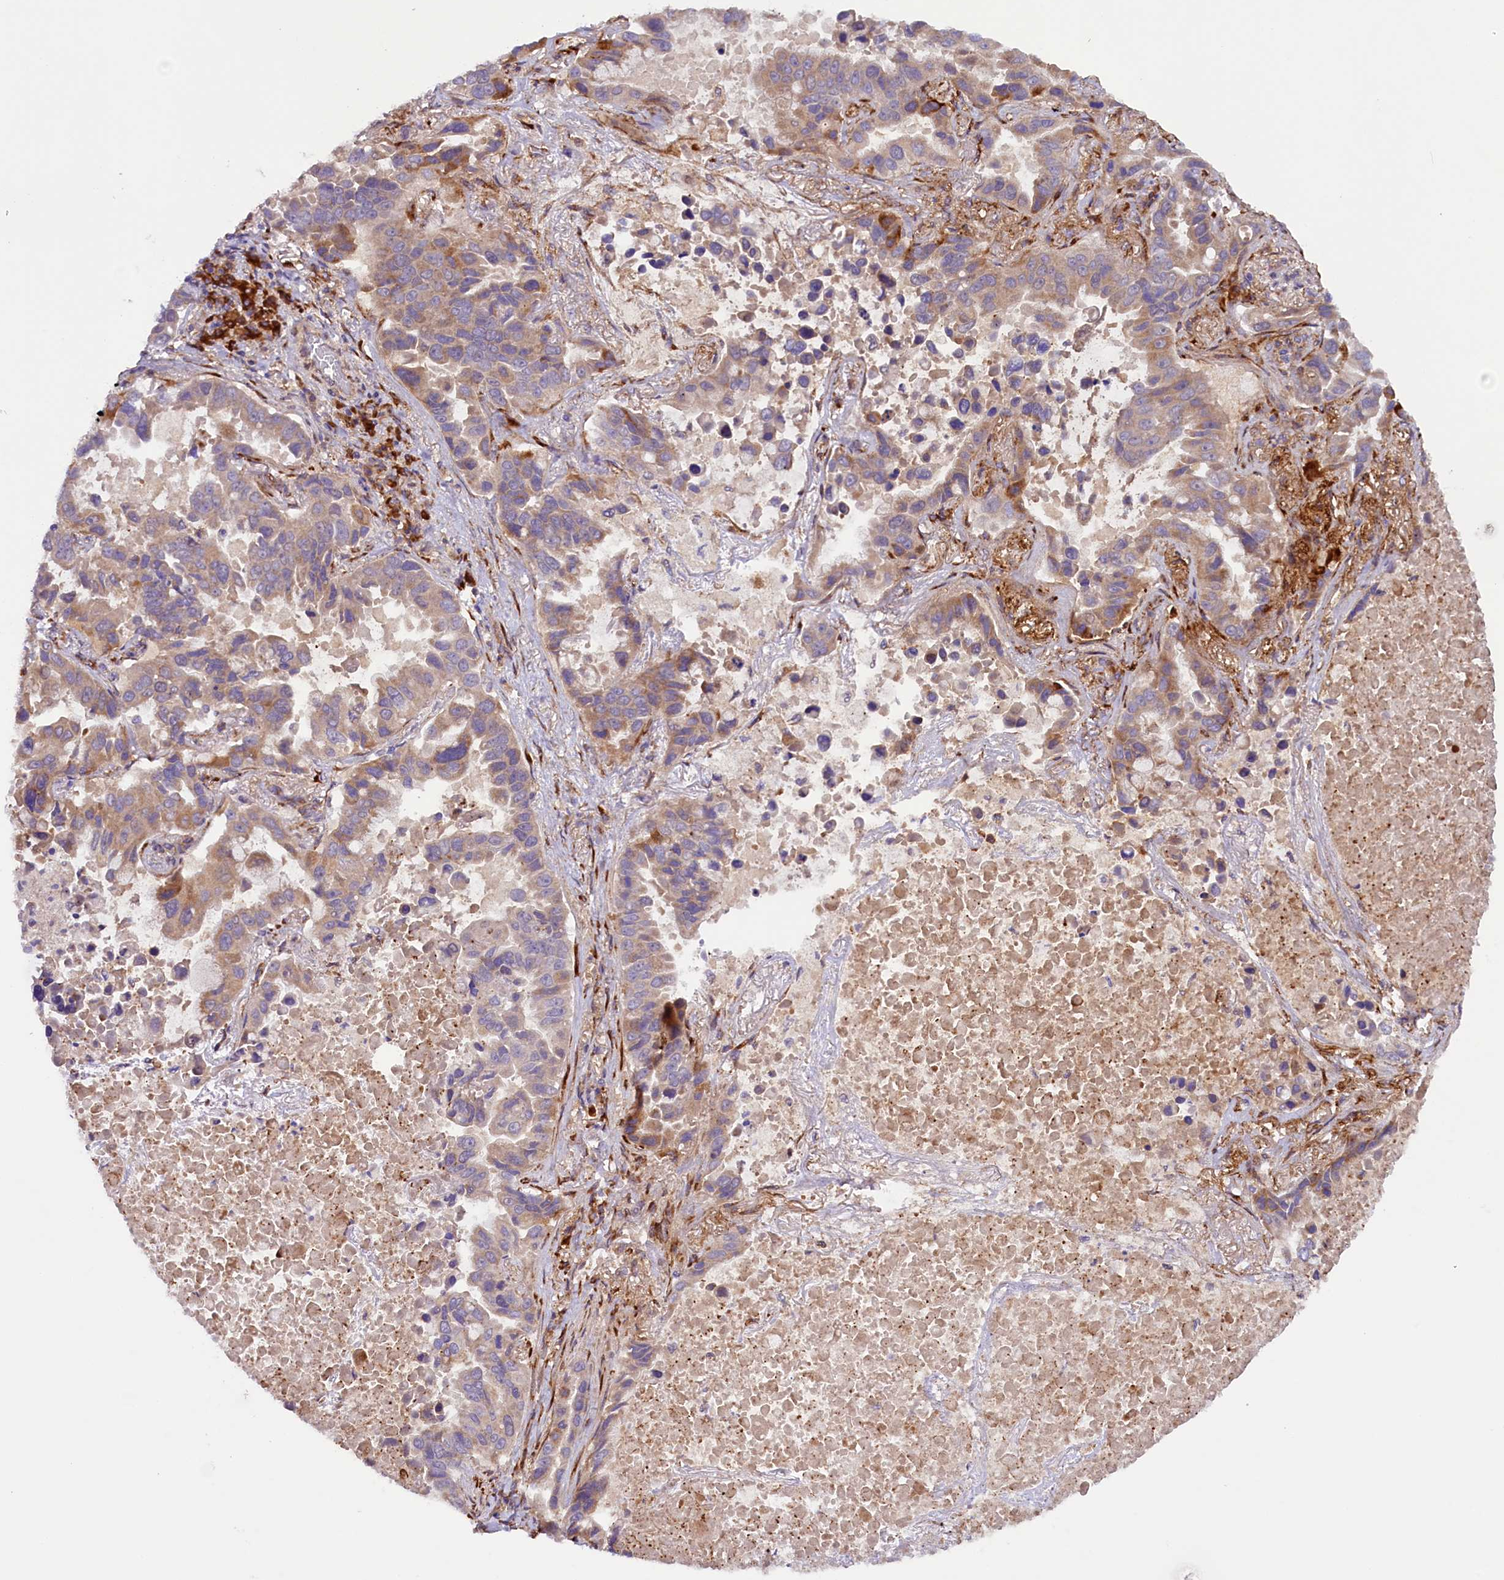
{"staining": {"intensity": "strong", "quantity": "25%-75%", "location": "cytoplasmic/membranous"}, "tissue": "lung cancer", "cell_type": "Tumor cells", "image_type": "cancer", "snomed": [{"axis": "morphology", "description": "Adenocarcinoma, NOS"}, {"axis": "topography", "description": "Lung"}], "caption": "Protein staining of lung adenocarcinoma tissue displays strong cytoplasmic/membranous positivity in approximately 25%-75% of tumor cells. The protein is stained brown, and the nuclei are stained in blue (DAB IHC with brightfield microscopy, high magnification).", "gene": "SSC5D", "patient": {"sex": "male", "age": 64}}